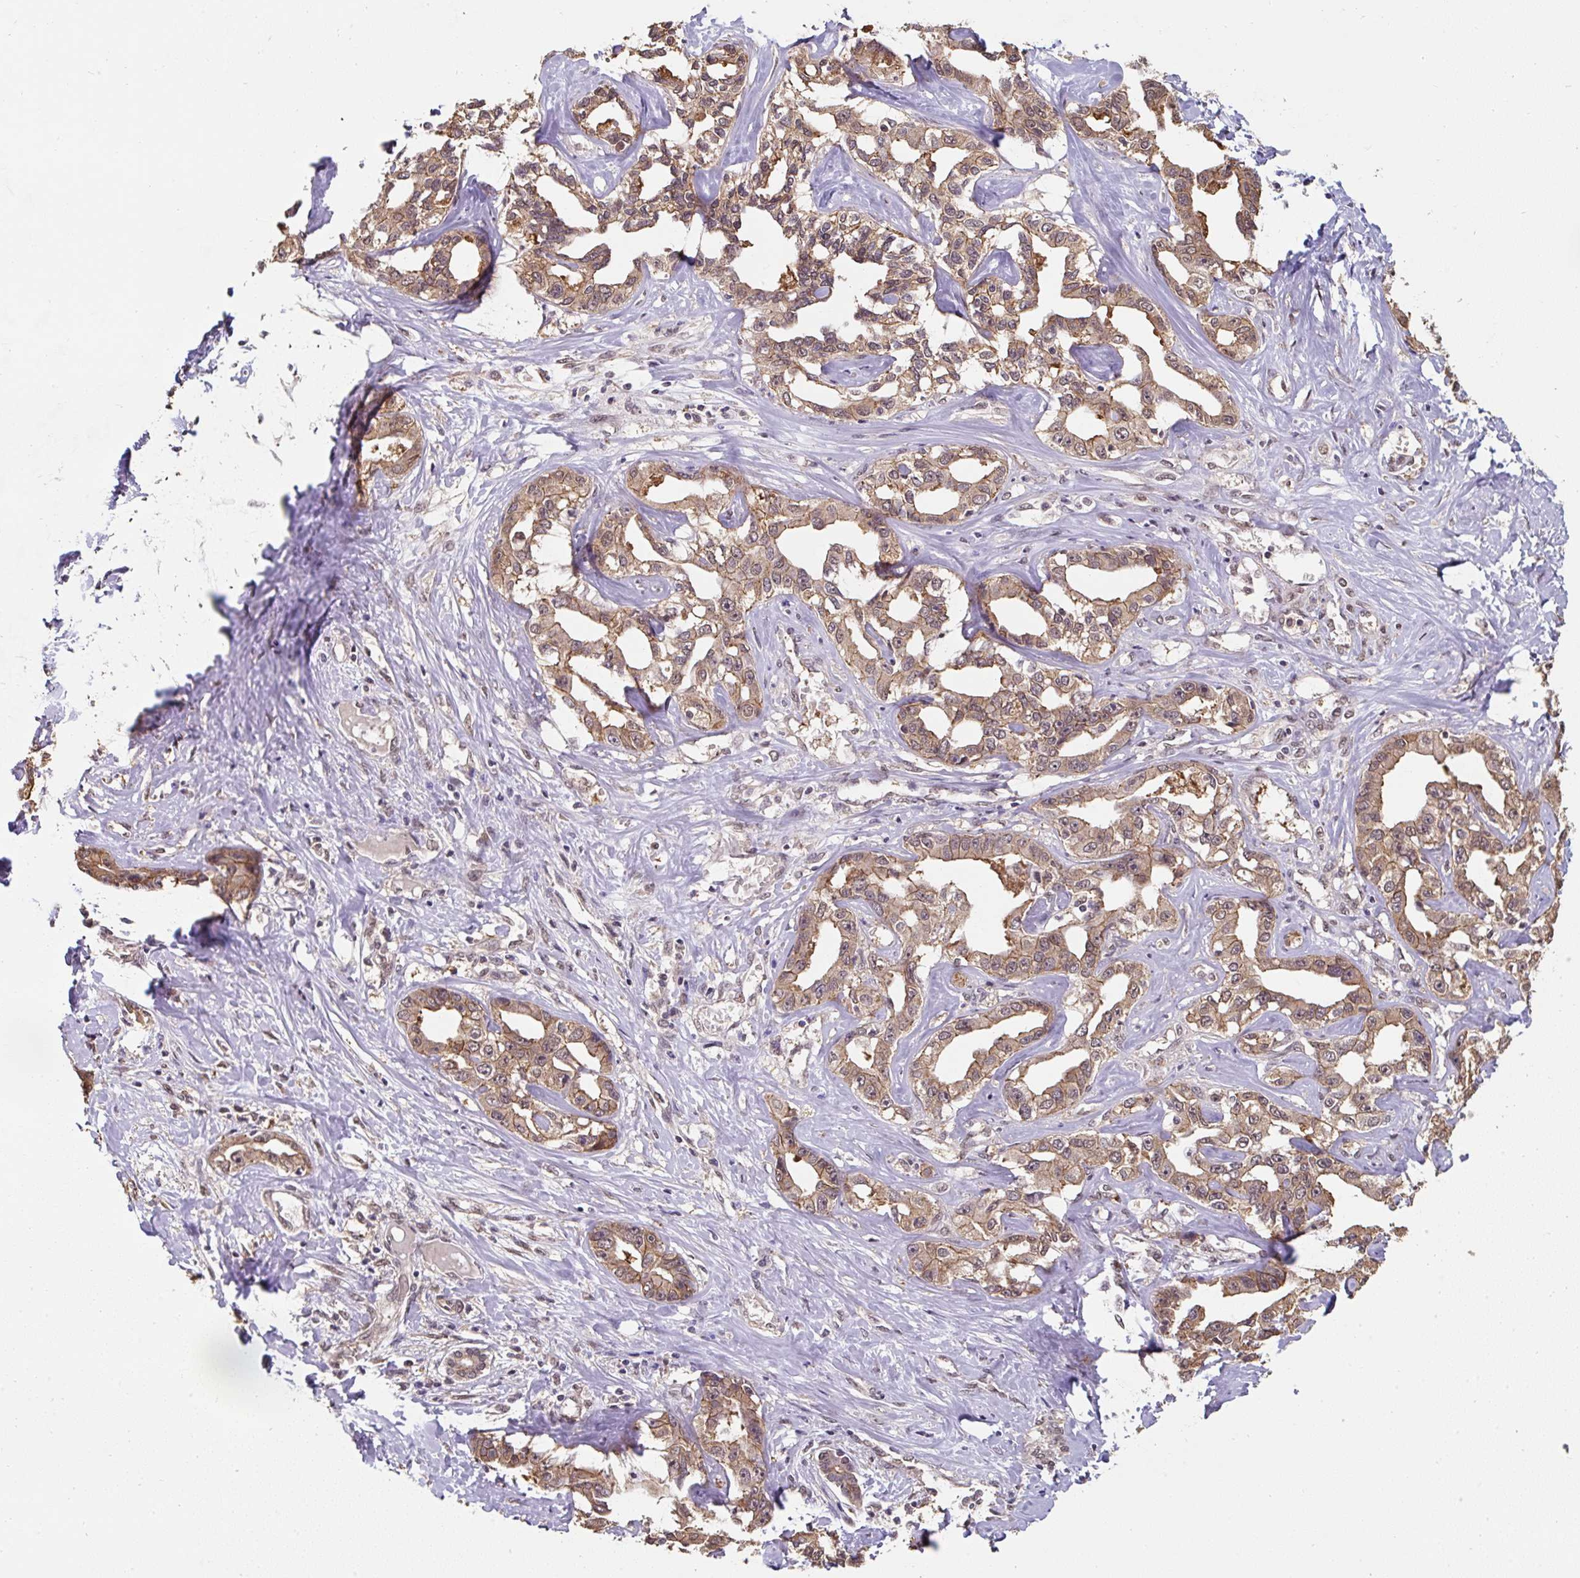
{"staining": {"intensity": "moderate", "quantity": ">75%", "location": "cytoplasmic/membranous"}, "tissue": "liver cancer", "cell_type": "Tumor cells", "image_type": "cancer", "snomed": [{"axis": "morphology", "description": "Cholangiocarcinoma"}, {"axis": "topography", "description": "Liver"}], "caption": "A micrograph showing moderate cytoplasmic/membranous staining in about >75% of tumor cells in liver cancer (cholangiocarcinoma), as visualized by brown immunohistochemical staining.", "gene": "ST13", "patient": {"sex": "male", "age": 59}}